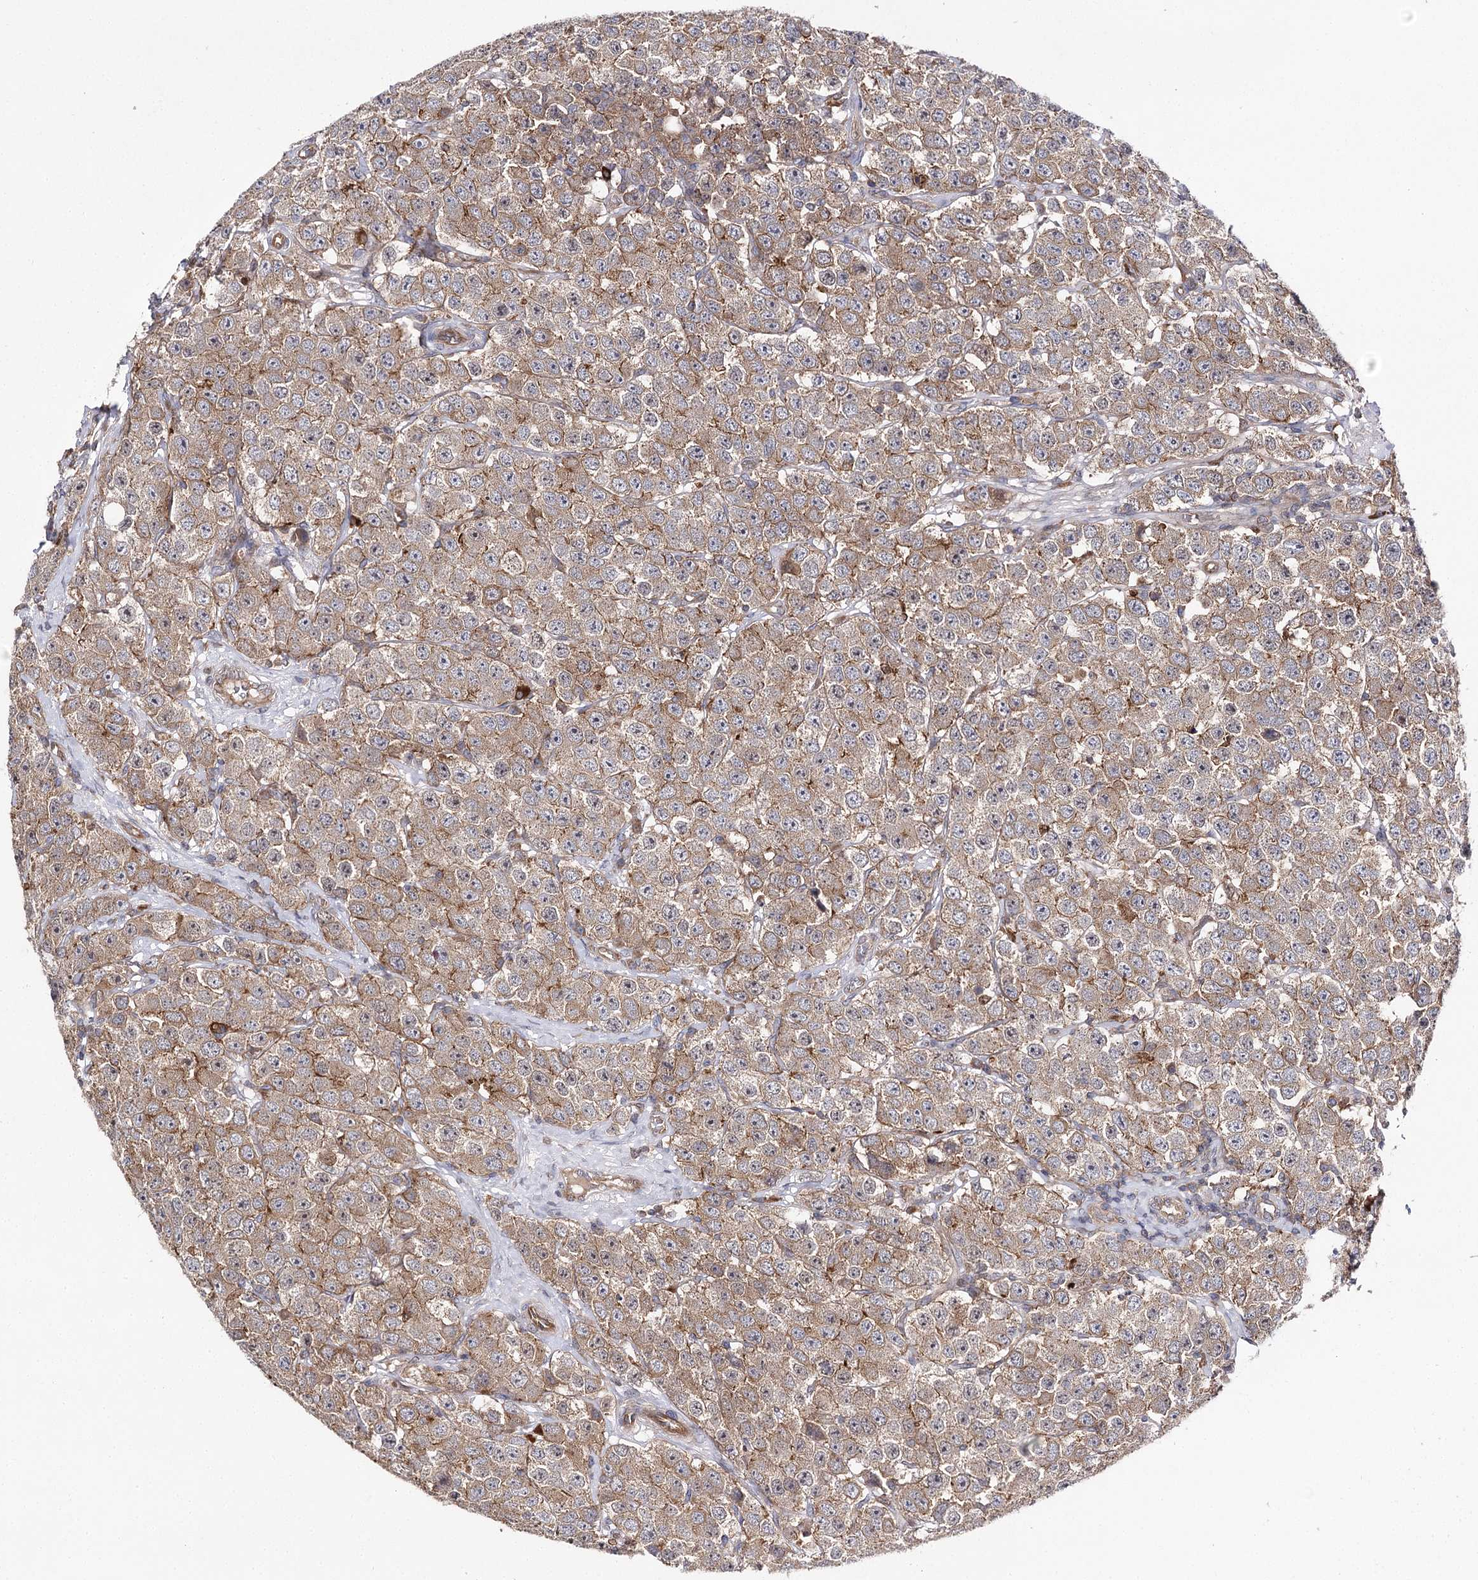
{"staining": {"intensity": "moderate", "quantity": ">75%", "location": "cytoplasmic/membranous"}, "tissue": "testis cancer", "cell_type": "Tumor cells", "image_type": "cancer", "snomed": [{"axis": "morphology", "description": "Seminoma, NOS"}, {"axis": "topography", "description": "Testis"}], "caption": "Testis seminoma tissue exhibits moderate cytoplasmic/membranous staining in approximately >75% of tumor cells The staining was performed using DAB to visualize the protein expression in brown, while the nuclei were stained in blue with hematoxylin (Magnification: 20x).", "gene": "BCR", "patient": {"sex": "male", "age": 28}}